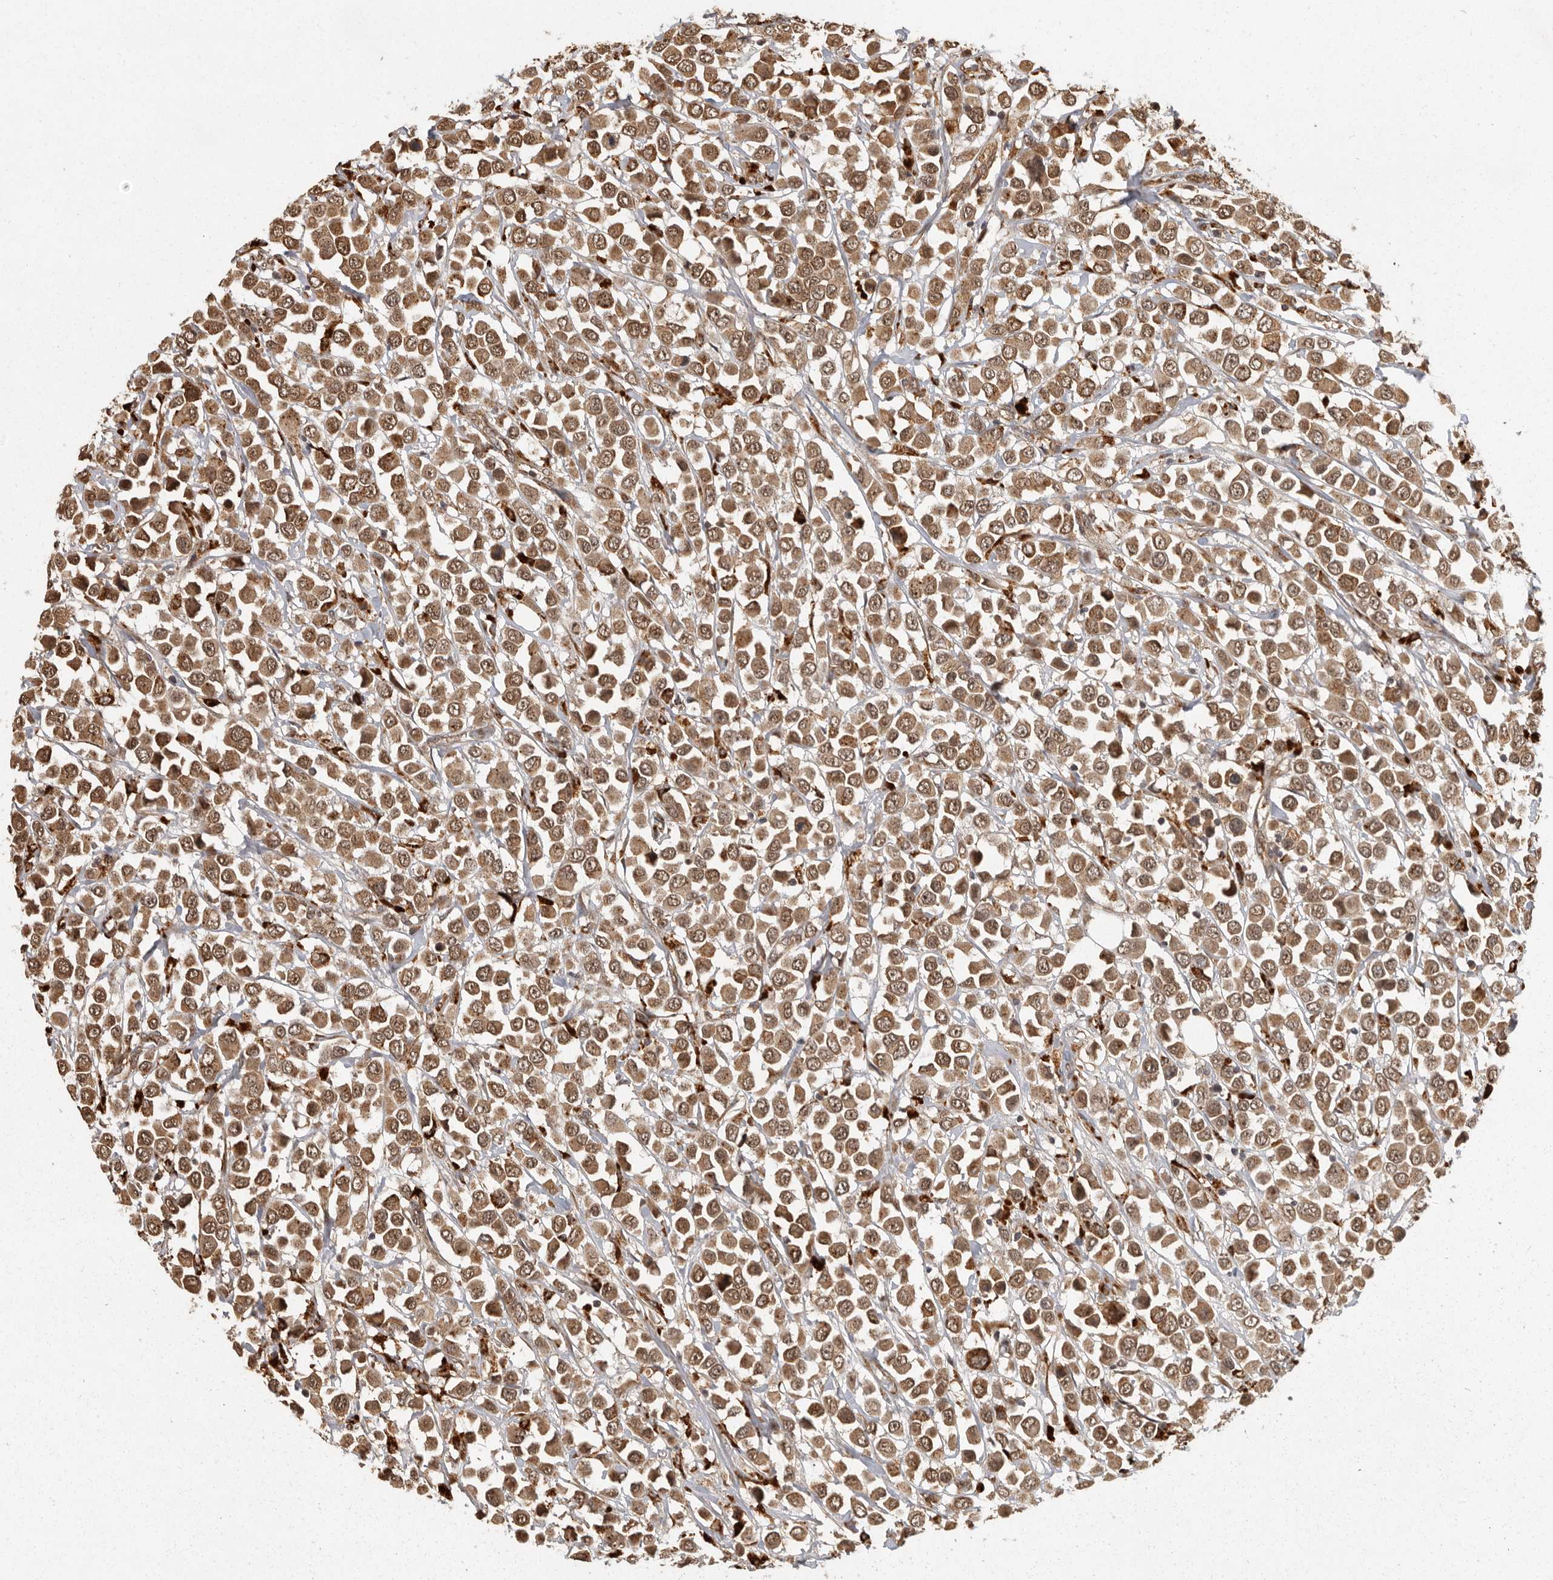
{"staining": {"intensity": "moderate", "quantity": ">75%", "location": "cytoplasmic/membranous,nuclear"}, "tissue": "breast cancer", "cell_type": "Tumor cells", "image_type": "cancer", "snomed": [{"axis": "morphology", "description": "Duct carcinoma"}, {"axis": "topography", "description": "Breast"}], "caption": "There is medium levels of moderate cytoplasmic/membranous and nuclear expression in tumor cells of breast cancer, as demonstrated by immunohistochemical staining (brown color).", "gene": "ZNF83", "patient": {"sex": "female", "age": 61}}